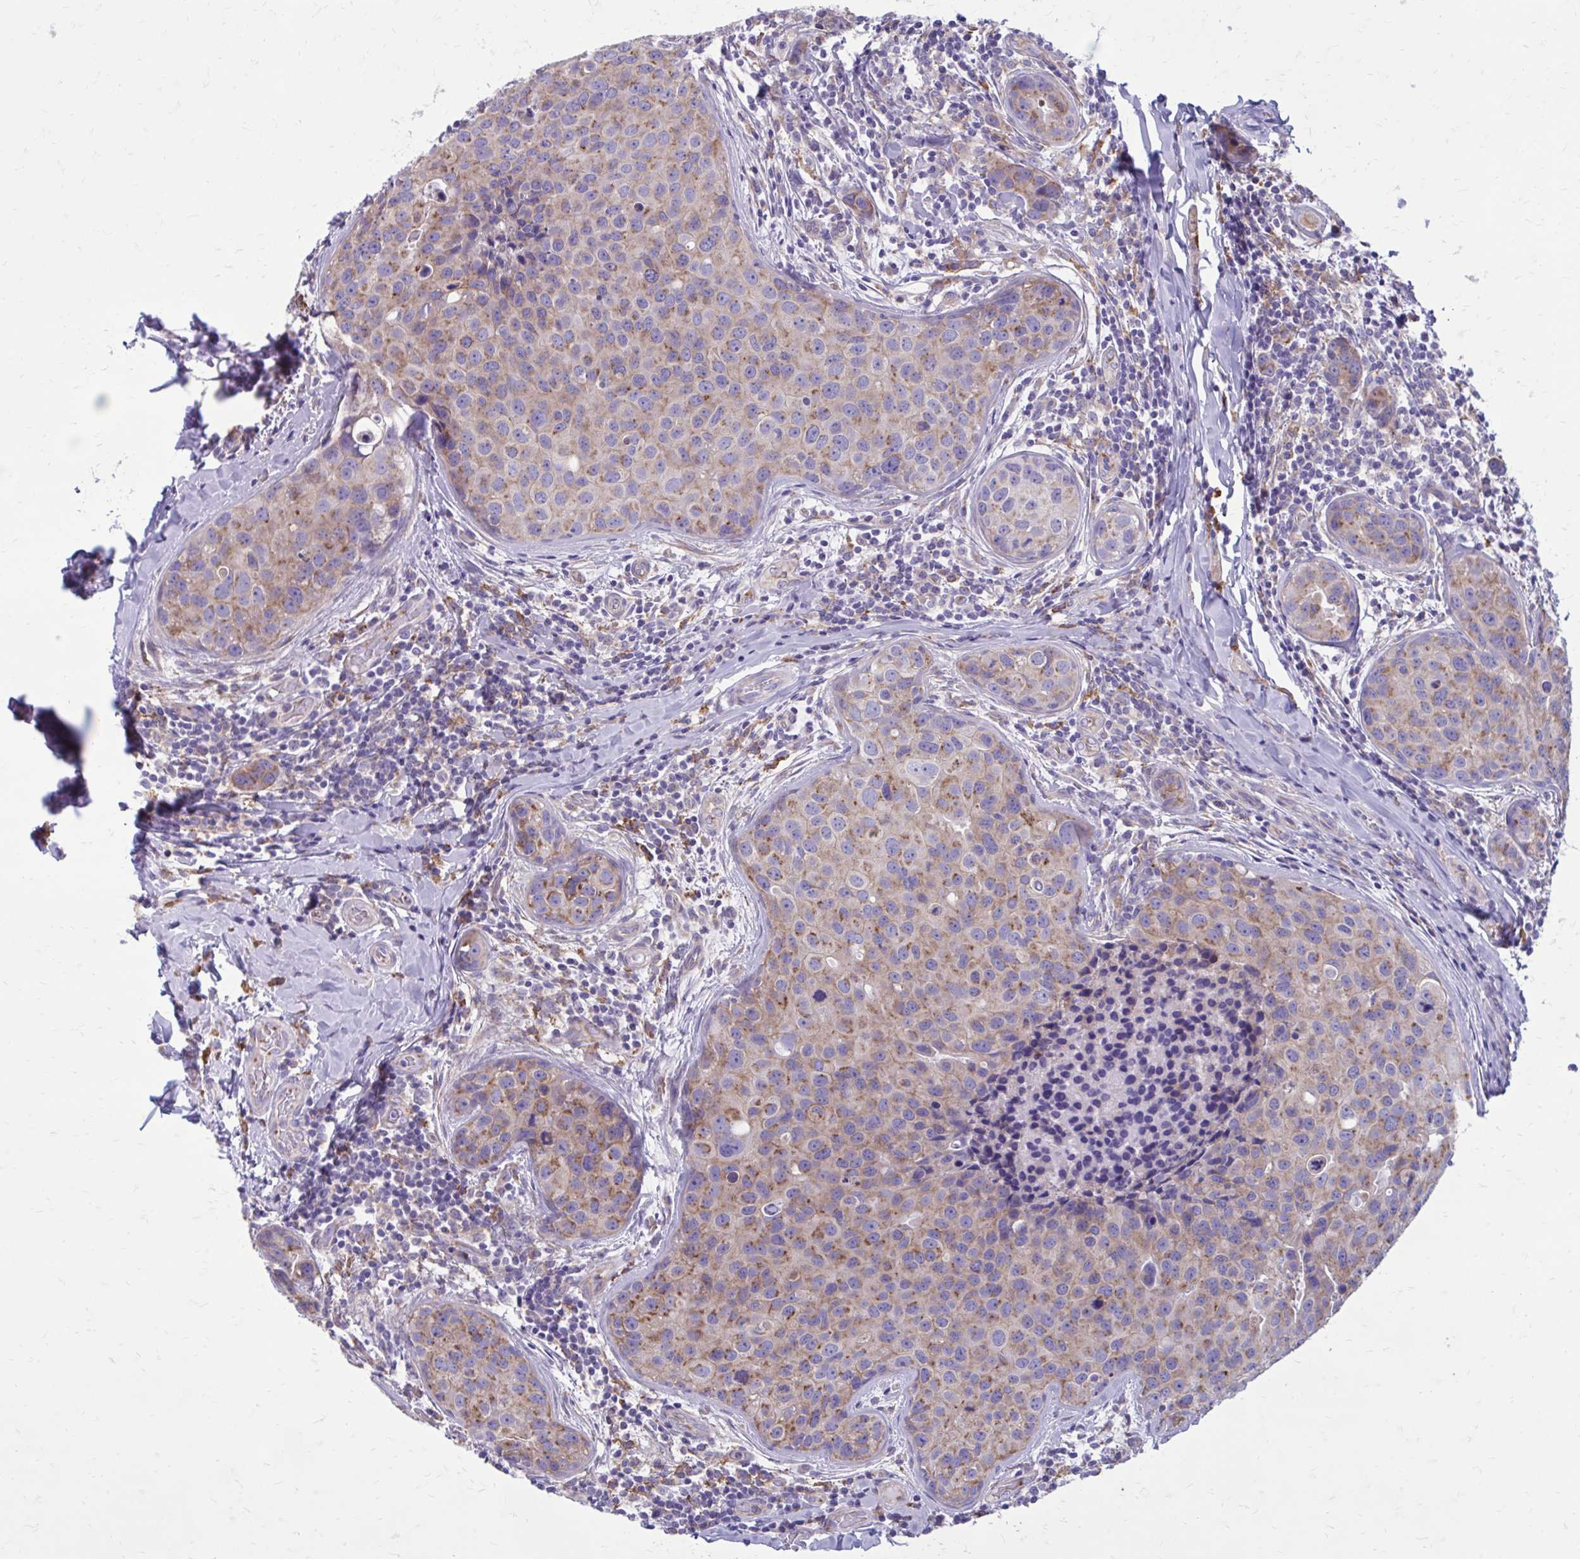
{"staining": {"intensity": "weak", "quantity": "25%-75%", "location": "cytoplasmic/membranous"}, "tissue": "breast cancer", "cell_type": "Tumor cells", "image_type": "cancer", "snomed": [{"axis": "morphology", "description": "Duct carcinoma"}, {"axis": "topography", "description": "Breast"}], "caption": "A low amount of weak cytoplasmic/membranous staining is seen in approximately 25%-75% of tumor cells in breast invasive ductal carcinoma tissue.", "gene": "CLTA", "patient": {"sex": "female", "age": 24}}